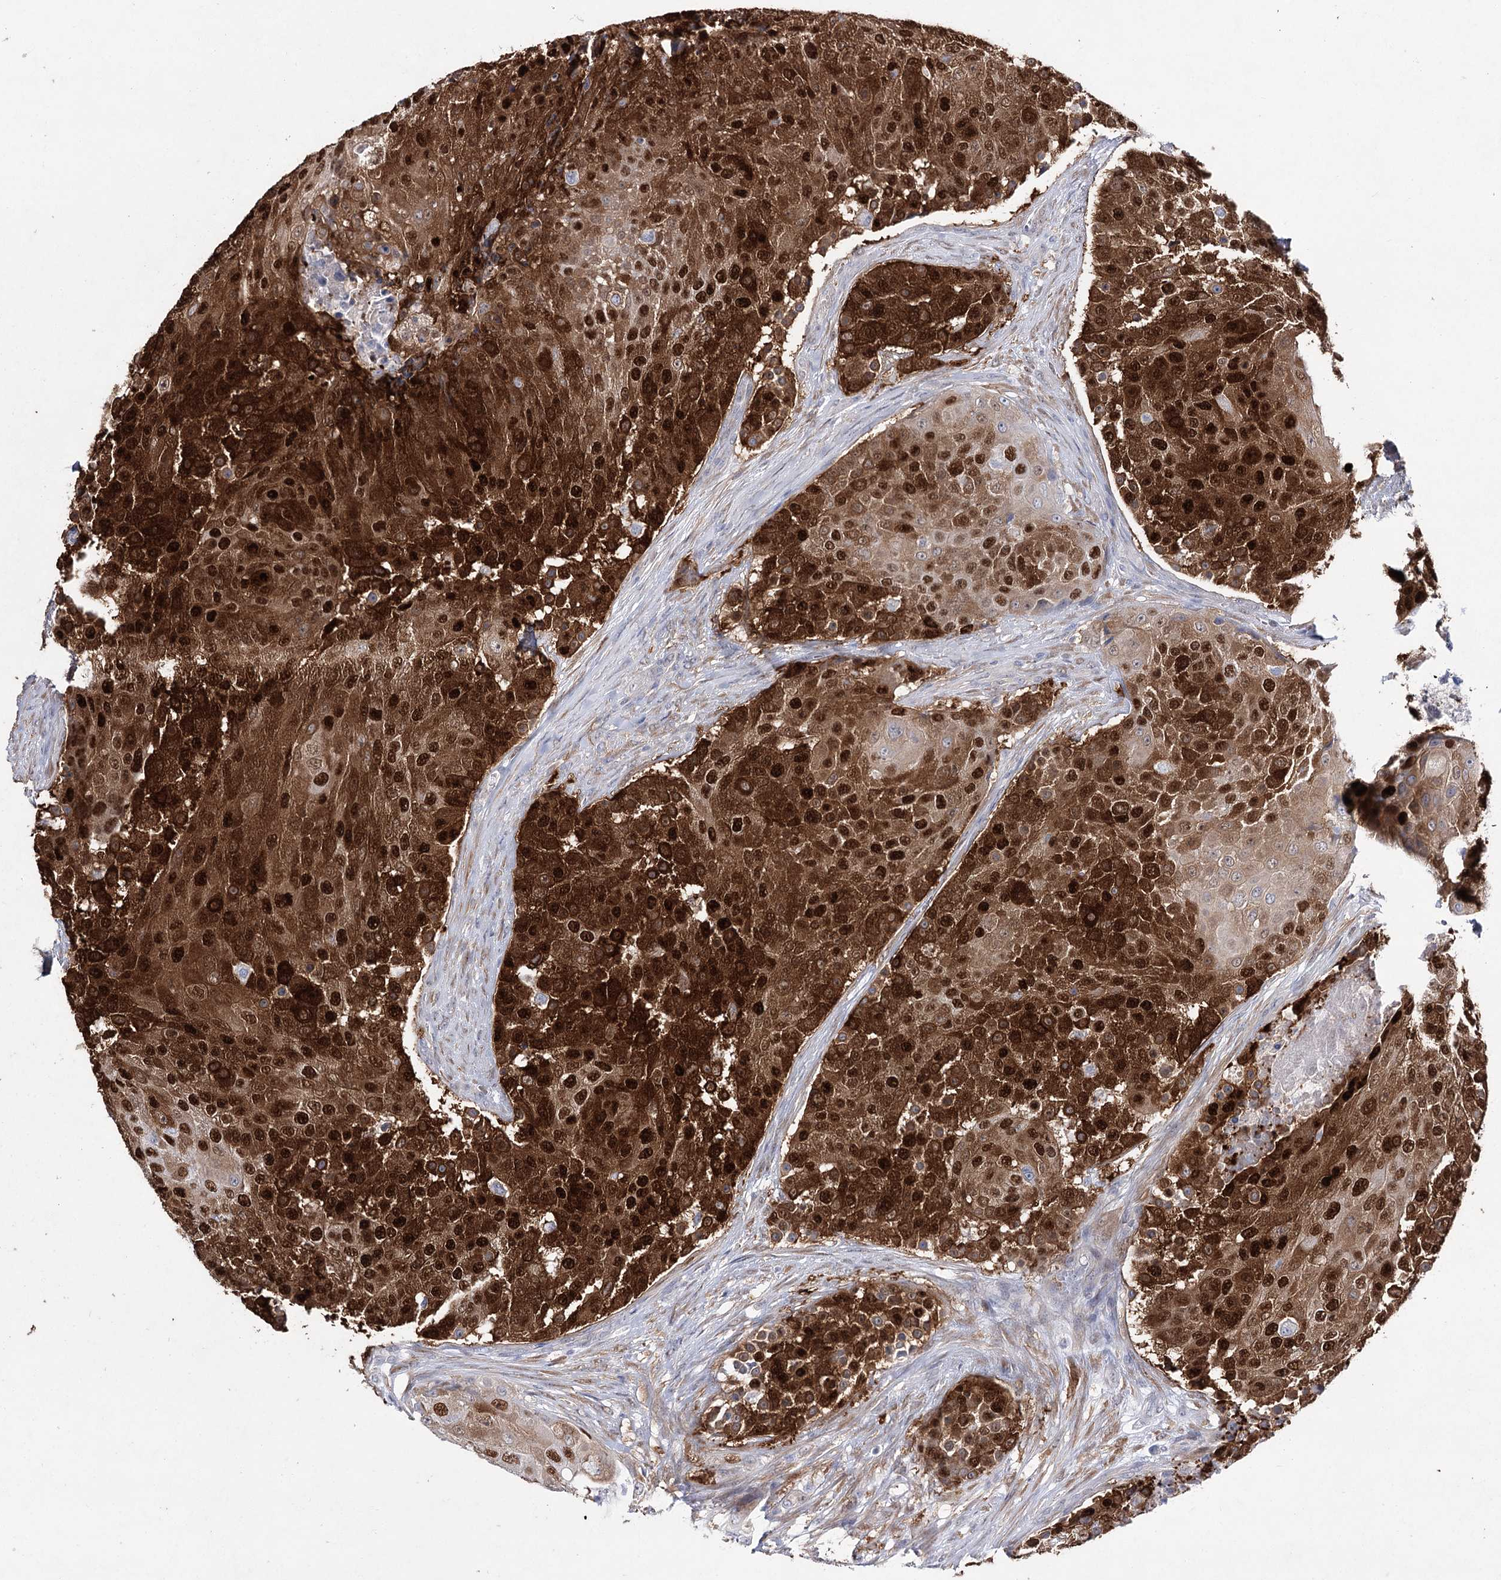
{"staining": {"intensity": "strong", "quantity": ">75%", "location": "cytoplasmic/membranous,nuclear"}, "tissue": "urothelial cancer", "cell_type": "Tumor cells", "image_type": "cancer", "snomed": [{"axis": "morphology", "description": "Urothelial carcinoma, High grade"}, {"axis": "topography", "description": "Urinary bladder"}], "caption": "Human high-grade urothelial carcinoma stained for a protein (brown) exhibits strong cytoplasmic/membranous and nuclear positive staining in approximately >75% of tumor cells.", "gene": "UGDH", "patient": {"sex": "female", "age": 63}}